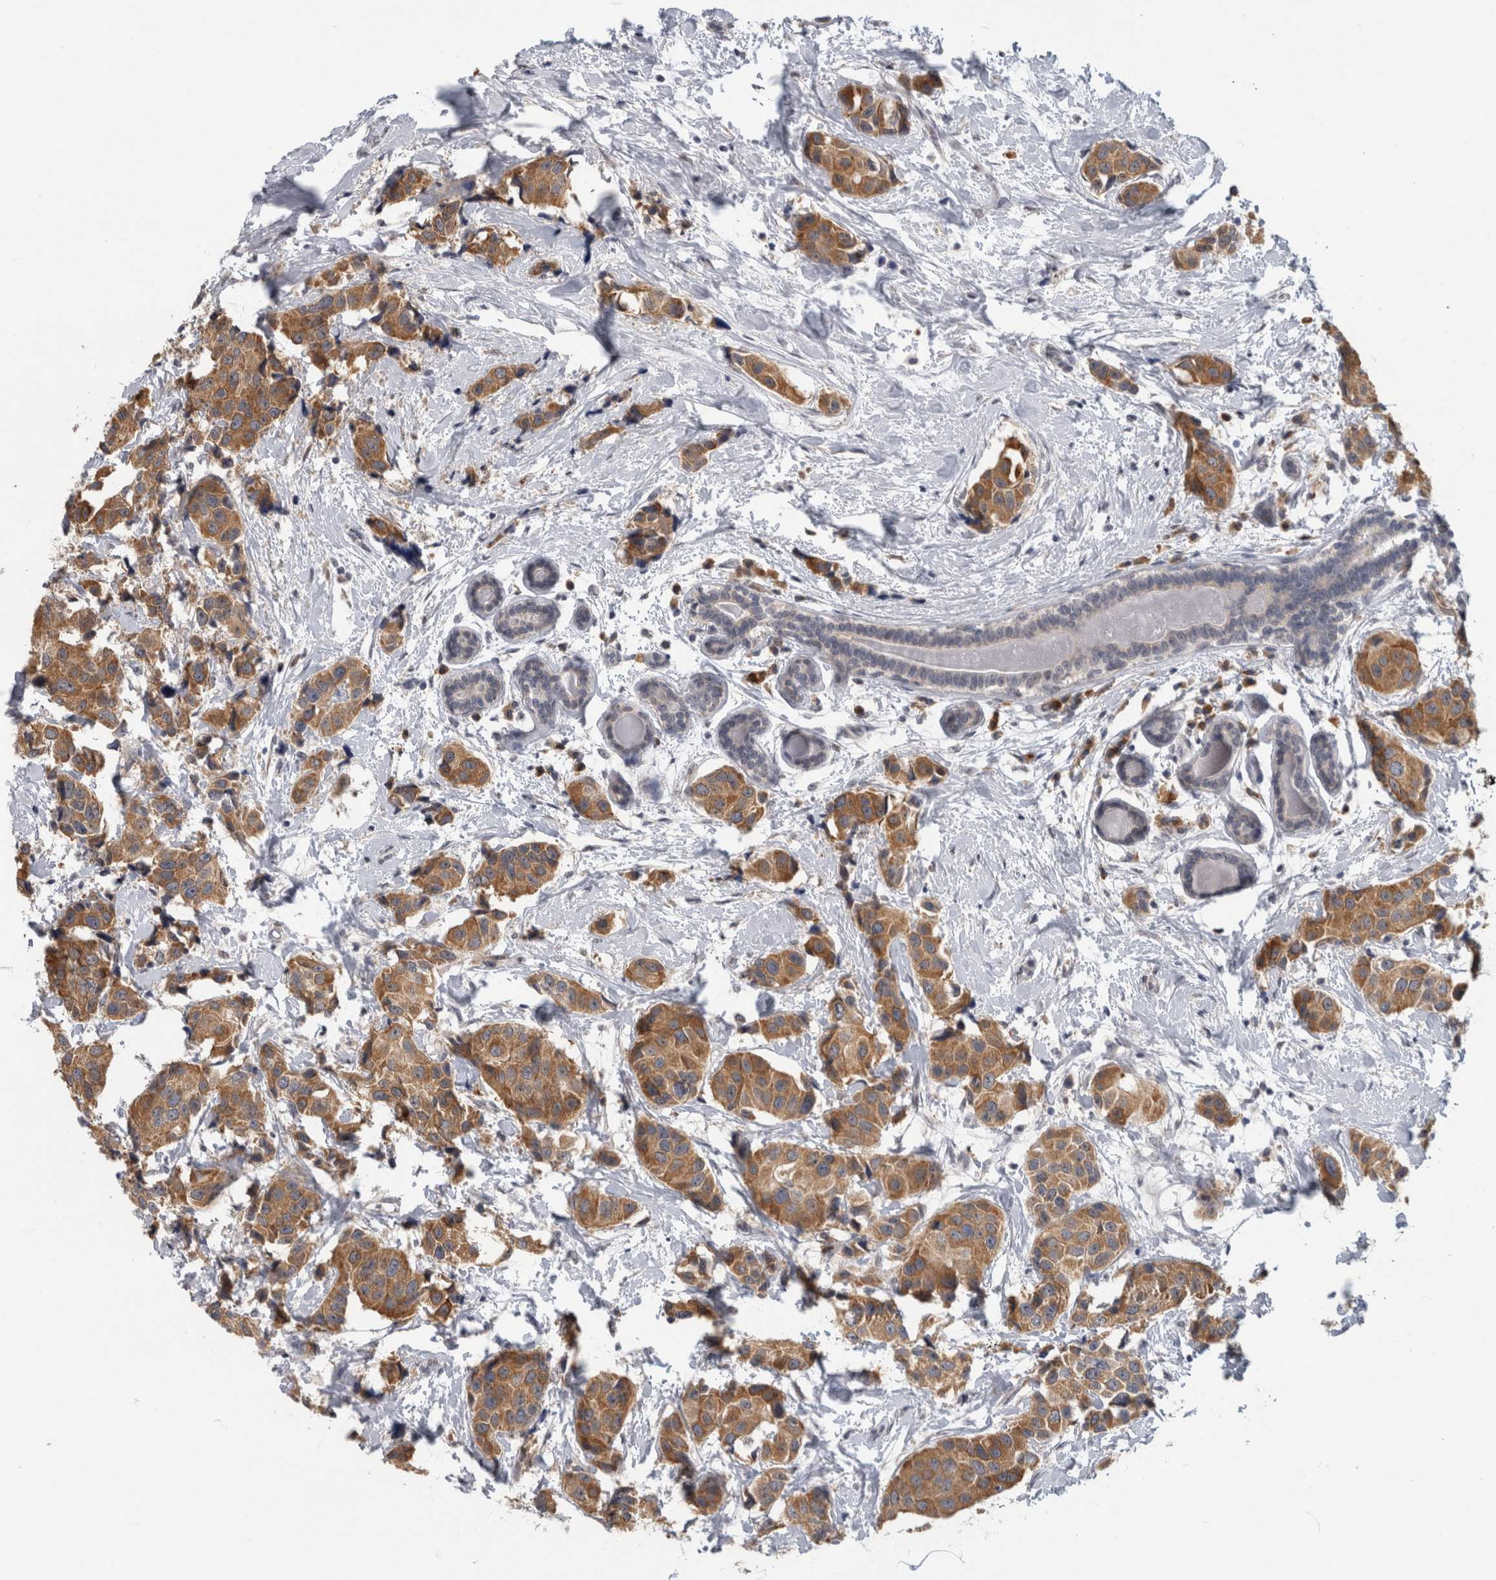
{"staining": {"intensity": "moderate", "quantity": ">75%", "location": "cytoplasmic/membranous"}, "tissue": "breast cancer", "cell_type": "Tumor cells", "image_type": "cancer", "snomed": [{"axis": "morphology", "description": "Normal tissue, NOS"}, {"axis": "morphology", "description": "Duct carcinoma"}, {"axis": "topography", "description": "Breast"}], "caption": "Intraductal carcinoma (breast) tissue displays moderate cytoplasmic/membranous positivity in approximately >75% of tumor cells, visualized by immunohistochemistry.", "gene": "TMEM242", "patient": {"sex": "female", "age": 39}}